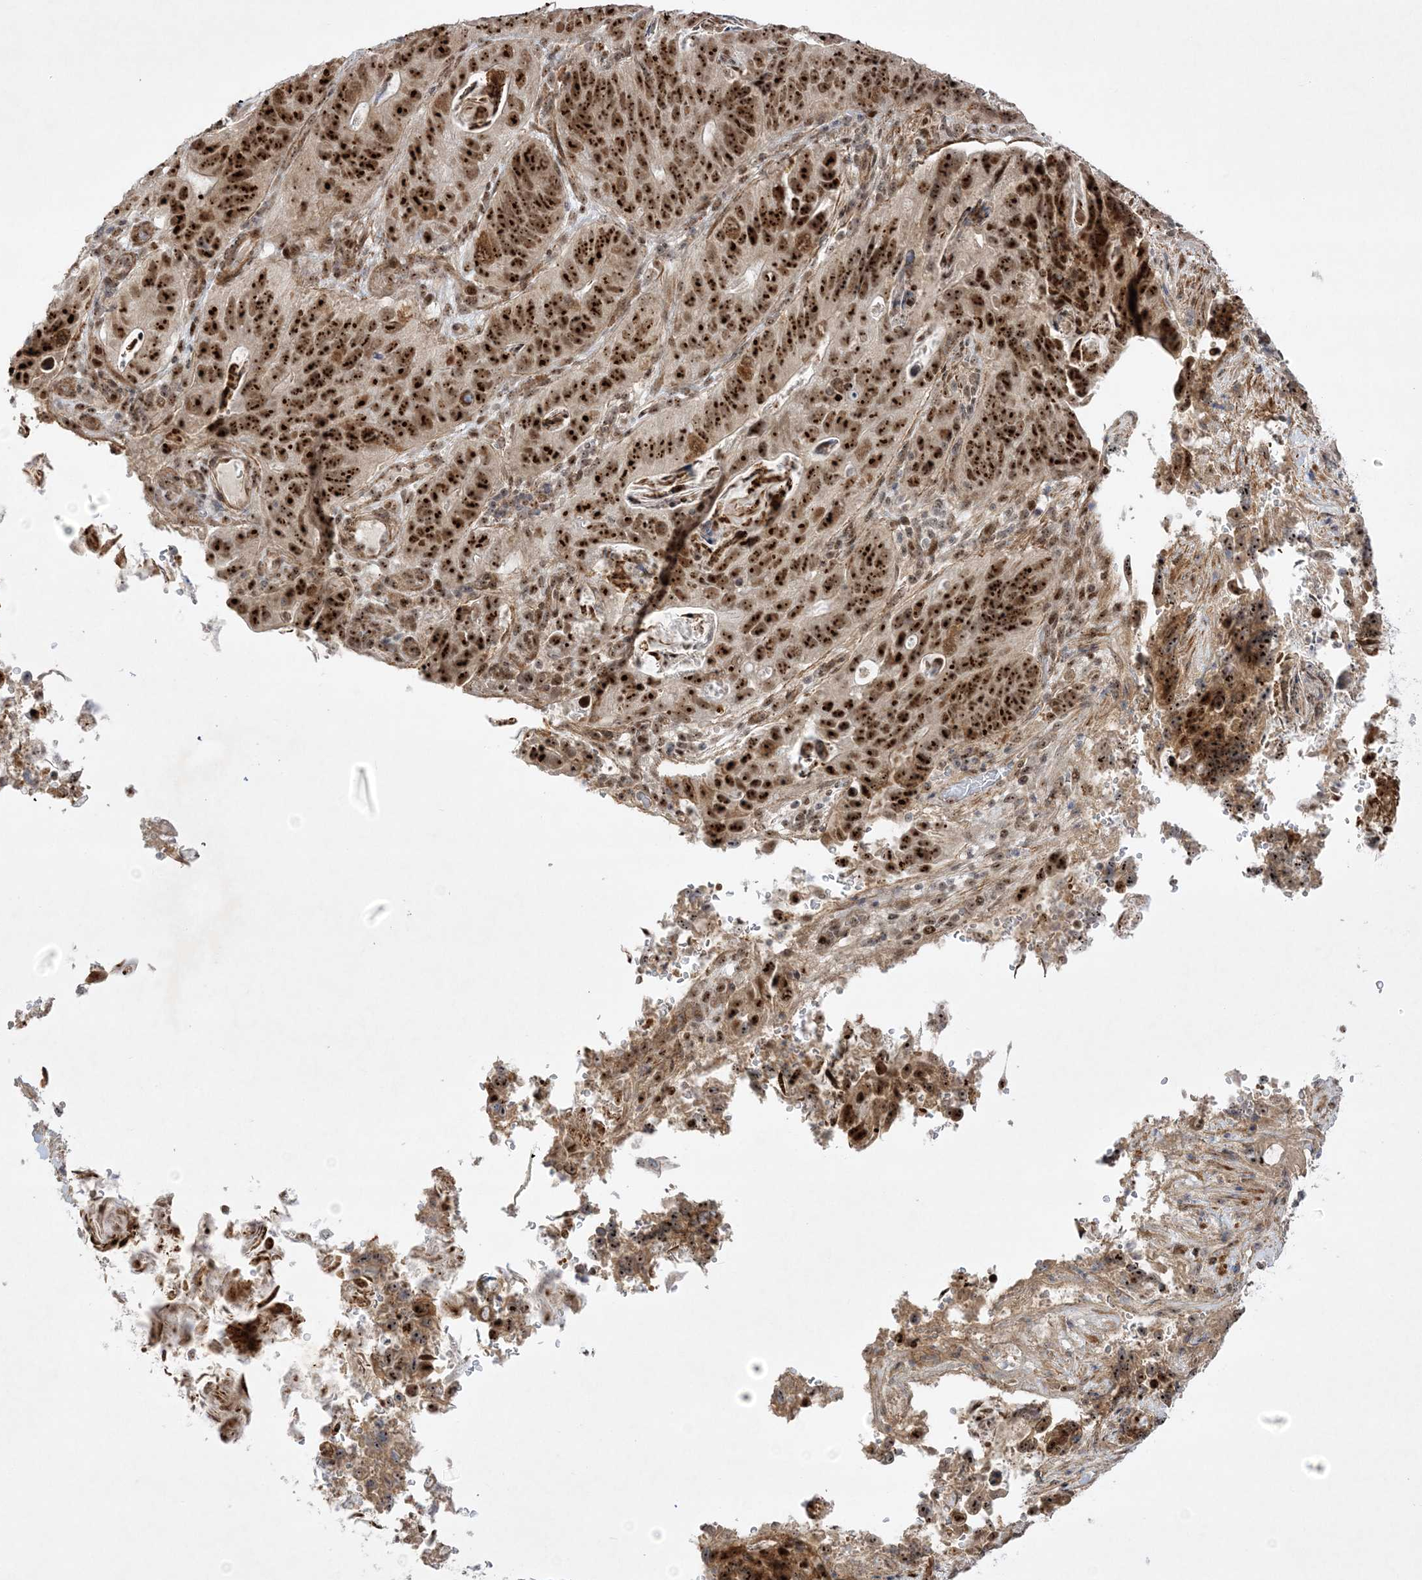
{"staining": {"intensity": "strong", "quantity": ">75%", "location": "nuclear"}, "tissue": "stomach cancer", "cell_type": "Tumor cells", "image_type": "cancer", "snomed": [{"axis": "morphology", "description": "Normal tissue, NOS"}, {"axis": "morphology", "description": "Adenocarcinoma, NOS"}, {"axis": "topography", "description": "Stomach"}], "caption": "Protein expression analysis of human stomach cancer (adenocarcinoma) reveals strong nuclear staining in approximately >75% of tumor cells.", "gene": "NPM3", "patient": {"sex": "female", "age": 89}}